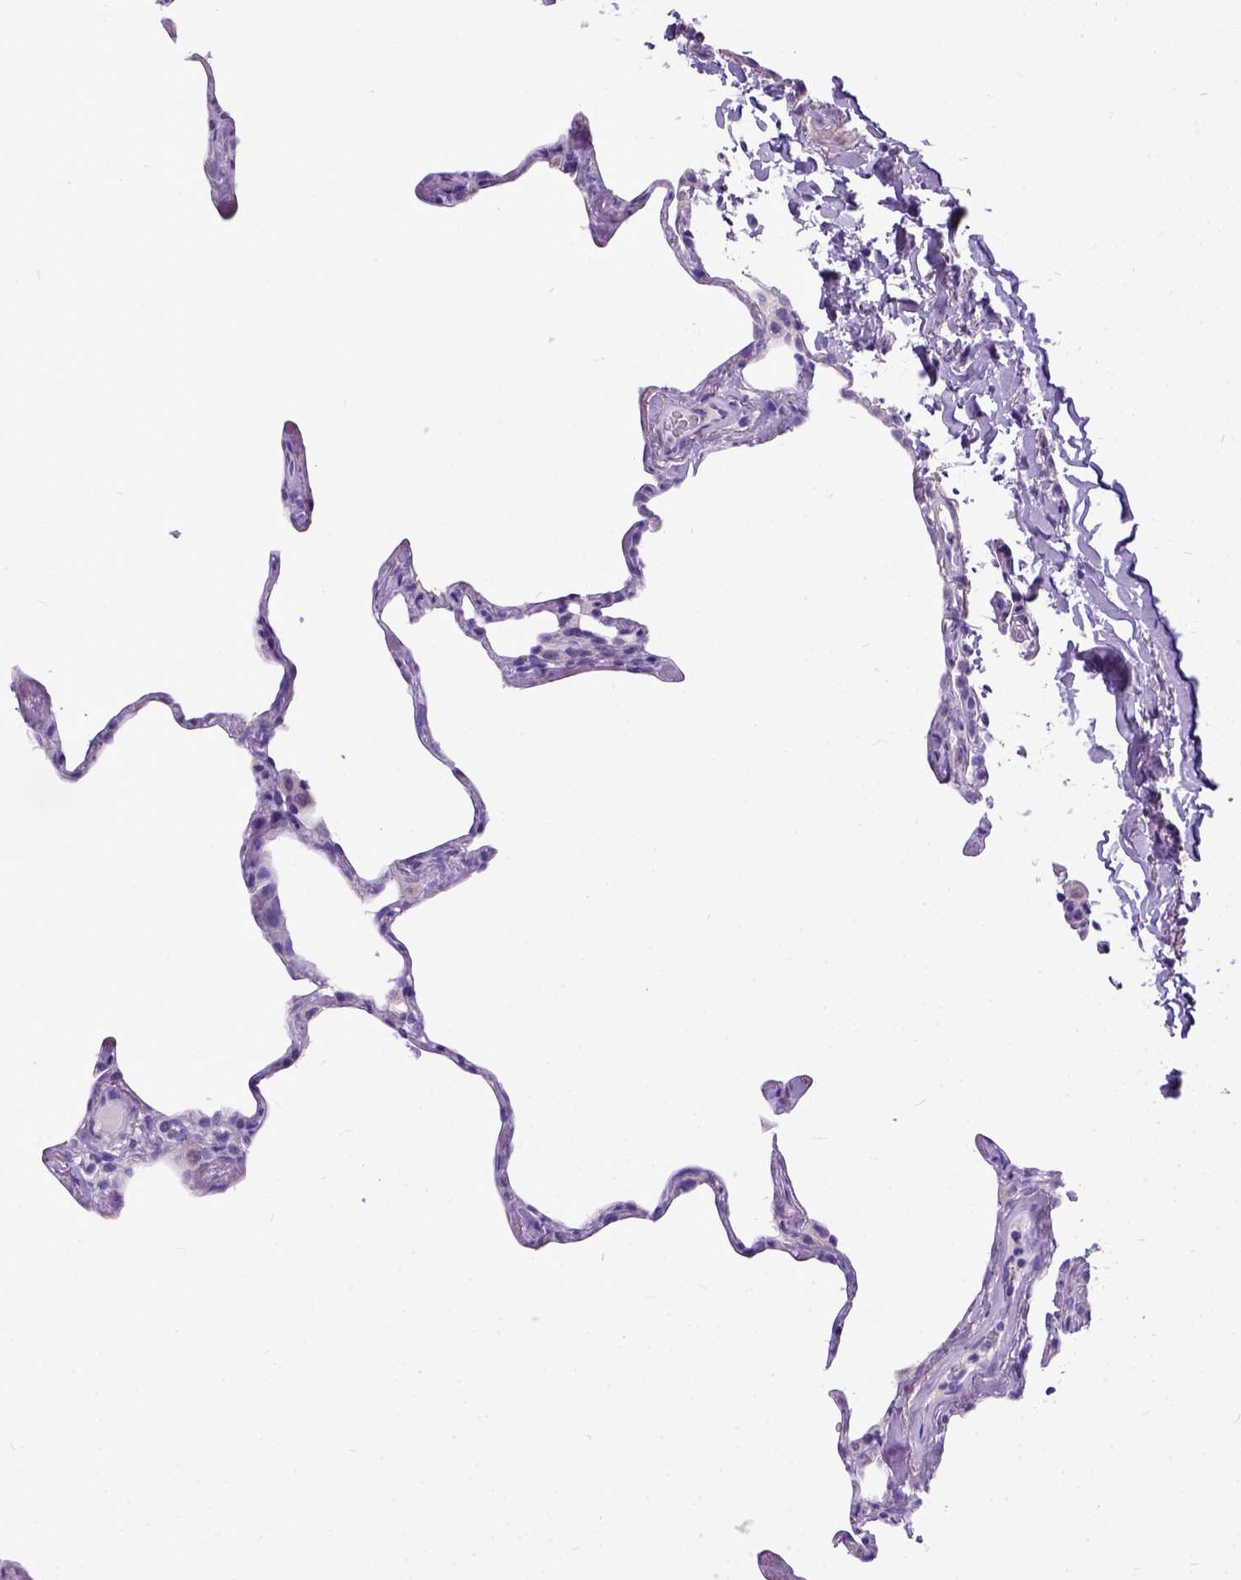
{"staining": {"intensity": "negative", "quantity": "none", "location": "none"}, "tissue": "lung", "cell_type": "Alveolar cells", "image_type": "normal", "snomed": [{"axis": "morphology", "description": "Normal tissue, NOS"}, {"axis": "topography", "description": "Lung"}], "caption": "High power microscopy histopathology image of an immunohistochemistry (IHC) histopathology image of unremarkable lung, revealing no significant staining in alveolar cells.", "gene": "IGF2", "patient": {"sex": "male", "age": 65}}